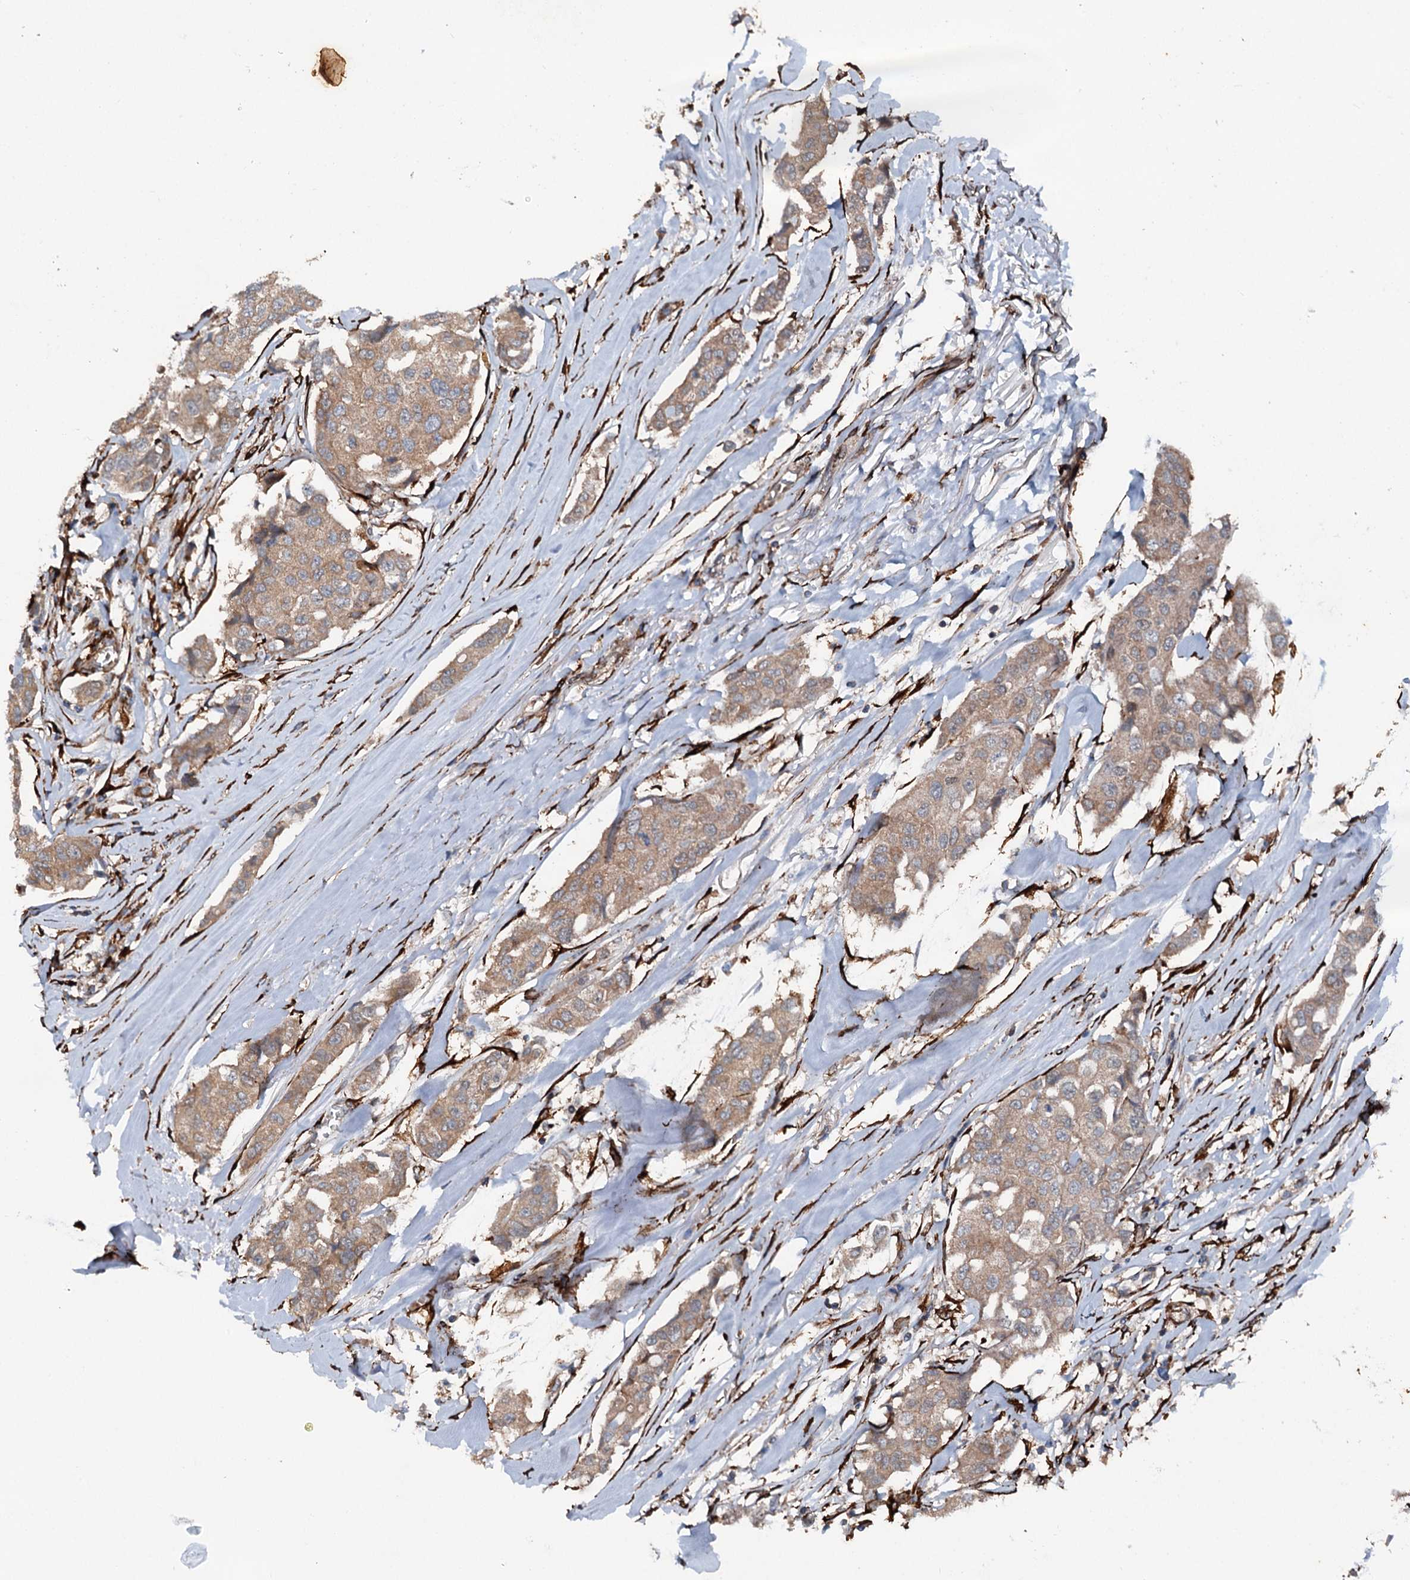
{"staining": {"intensity": "moderate", "quantity": ">75%", "location": "cytoplasmic/membranous"}, "tissue": "breast cancer", "cell_type": "Tumor cells", "image_type": "cancer", "snomed": [{"axis": "morphology", "description": "Duct carcinoma"}, {"axis": "topography", "description": "Breast"}], "caption": "Breast cancer (infiltrating ductal carcinoma) stained with a brown dye reveals moderate cytoplasmic/membranous positive expression in approximately >75% of tumor cells.", "gene": "DDIAS", "patient": {"sex": "female", "age": 80}}